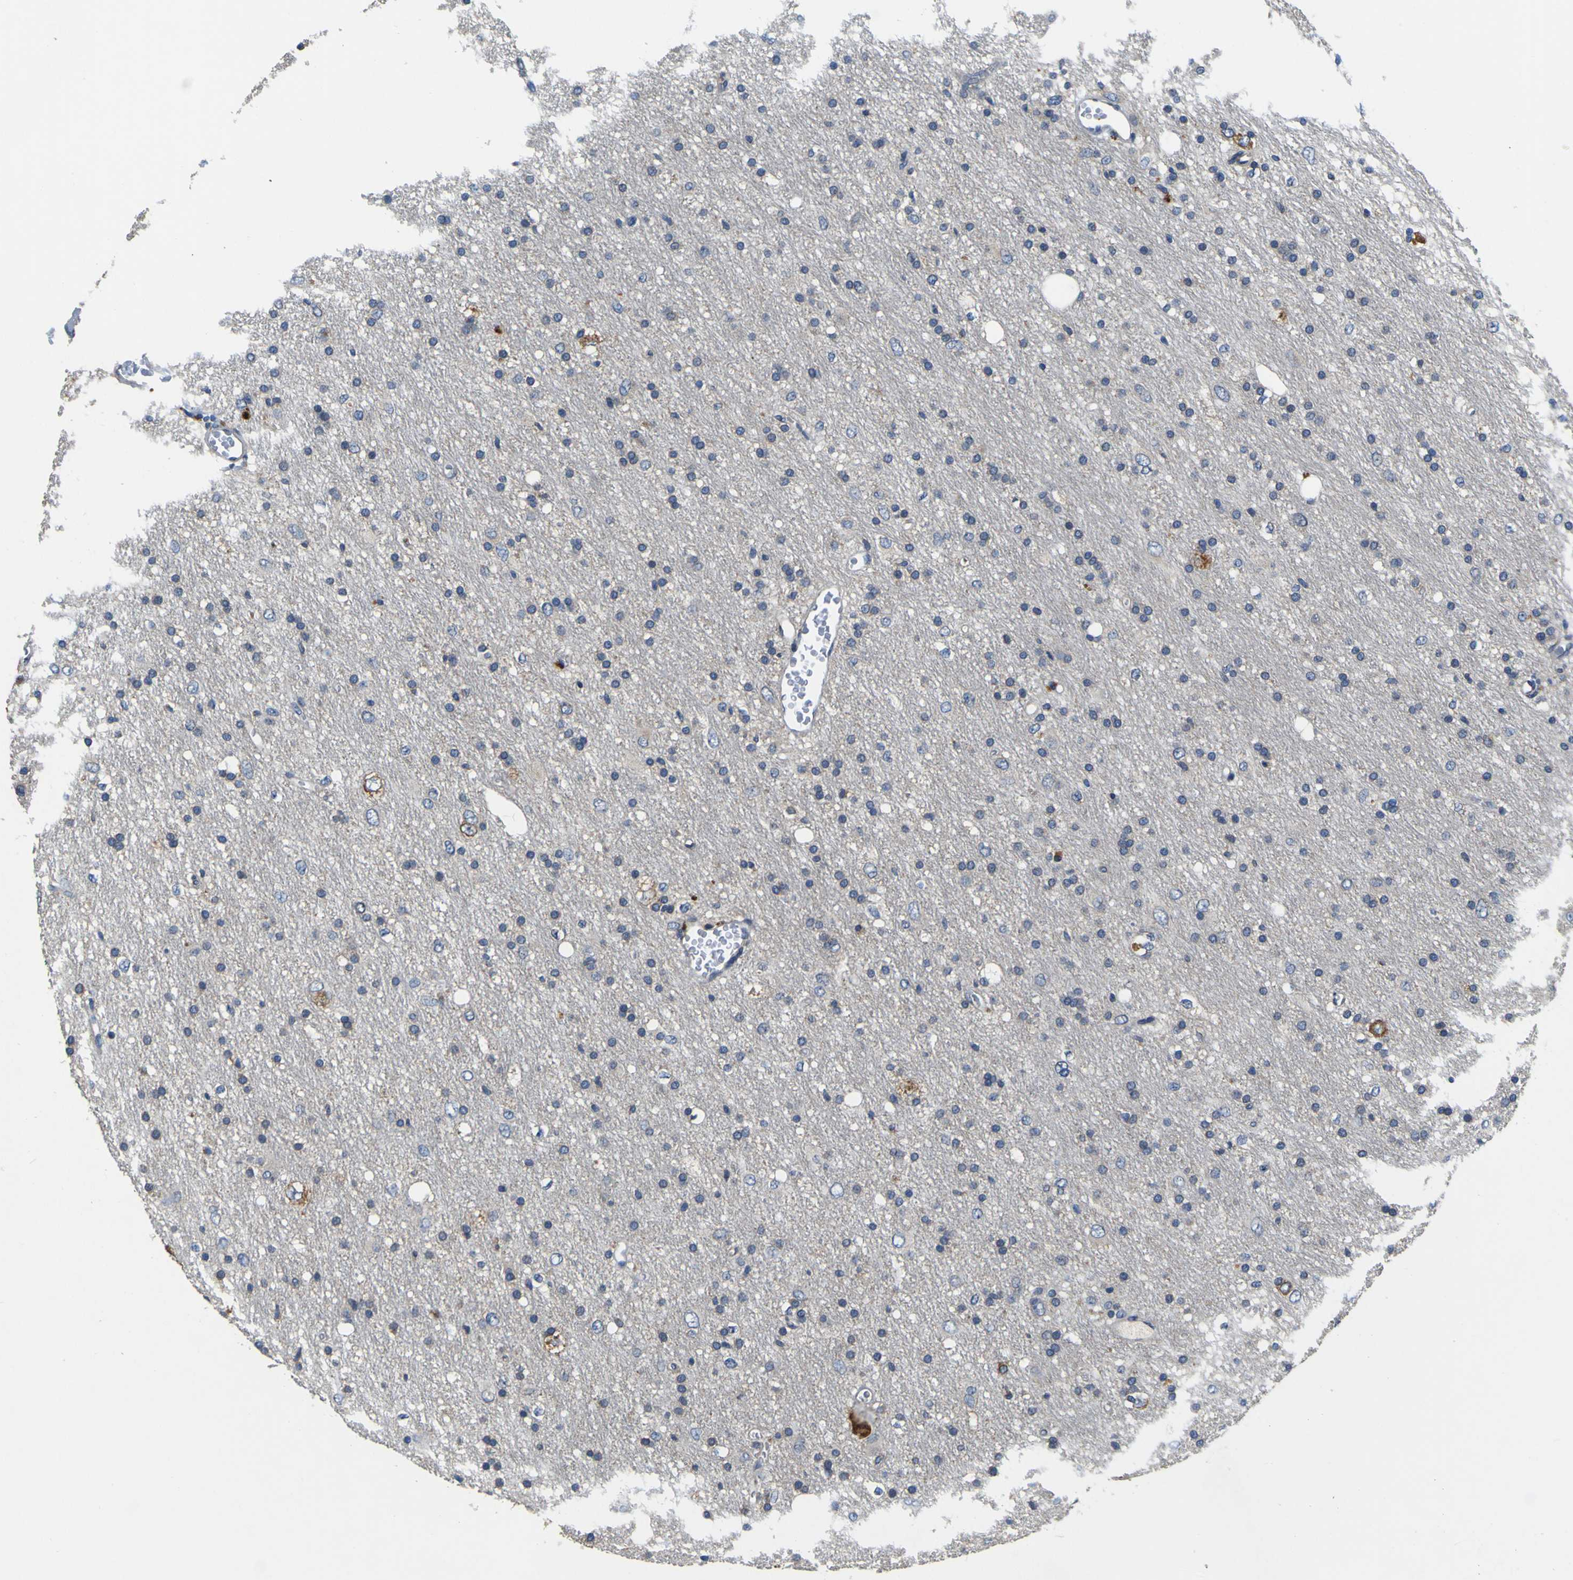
{"staining": {"intensity": "negative", "quantity": "none", "location": "none"}, "tissue": "glioma", "cell_type": "Tumor cells", "image_type": "cancer", "snomed": [{"axis": "morphology", "description": "Glioma, malignant, Low grade"}, {"axis": "topography", "description": "Brain"}], "caption": "Tumor cells are negative for protein expression in human glioma.", "gene": "EPHB4", "patient": {"sex": "male", "age": 77}}